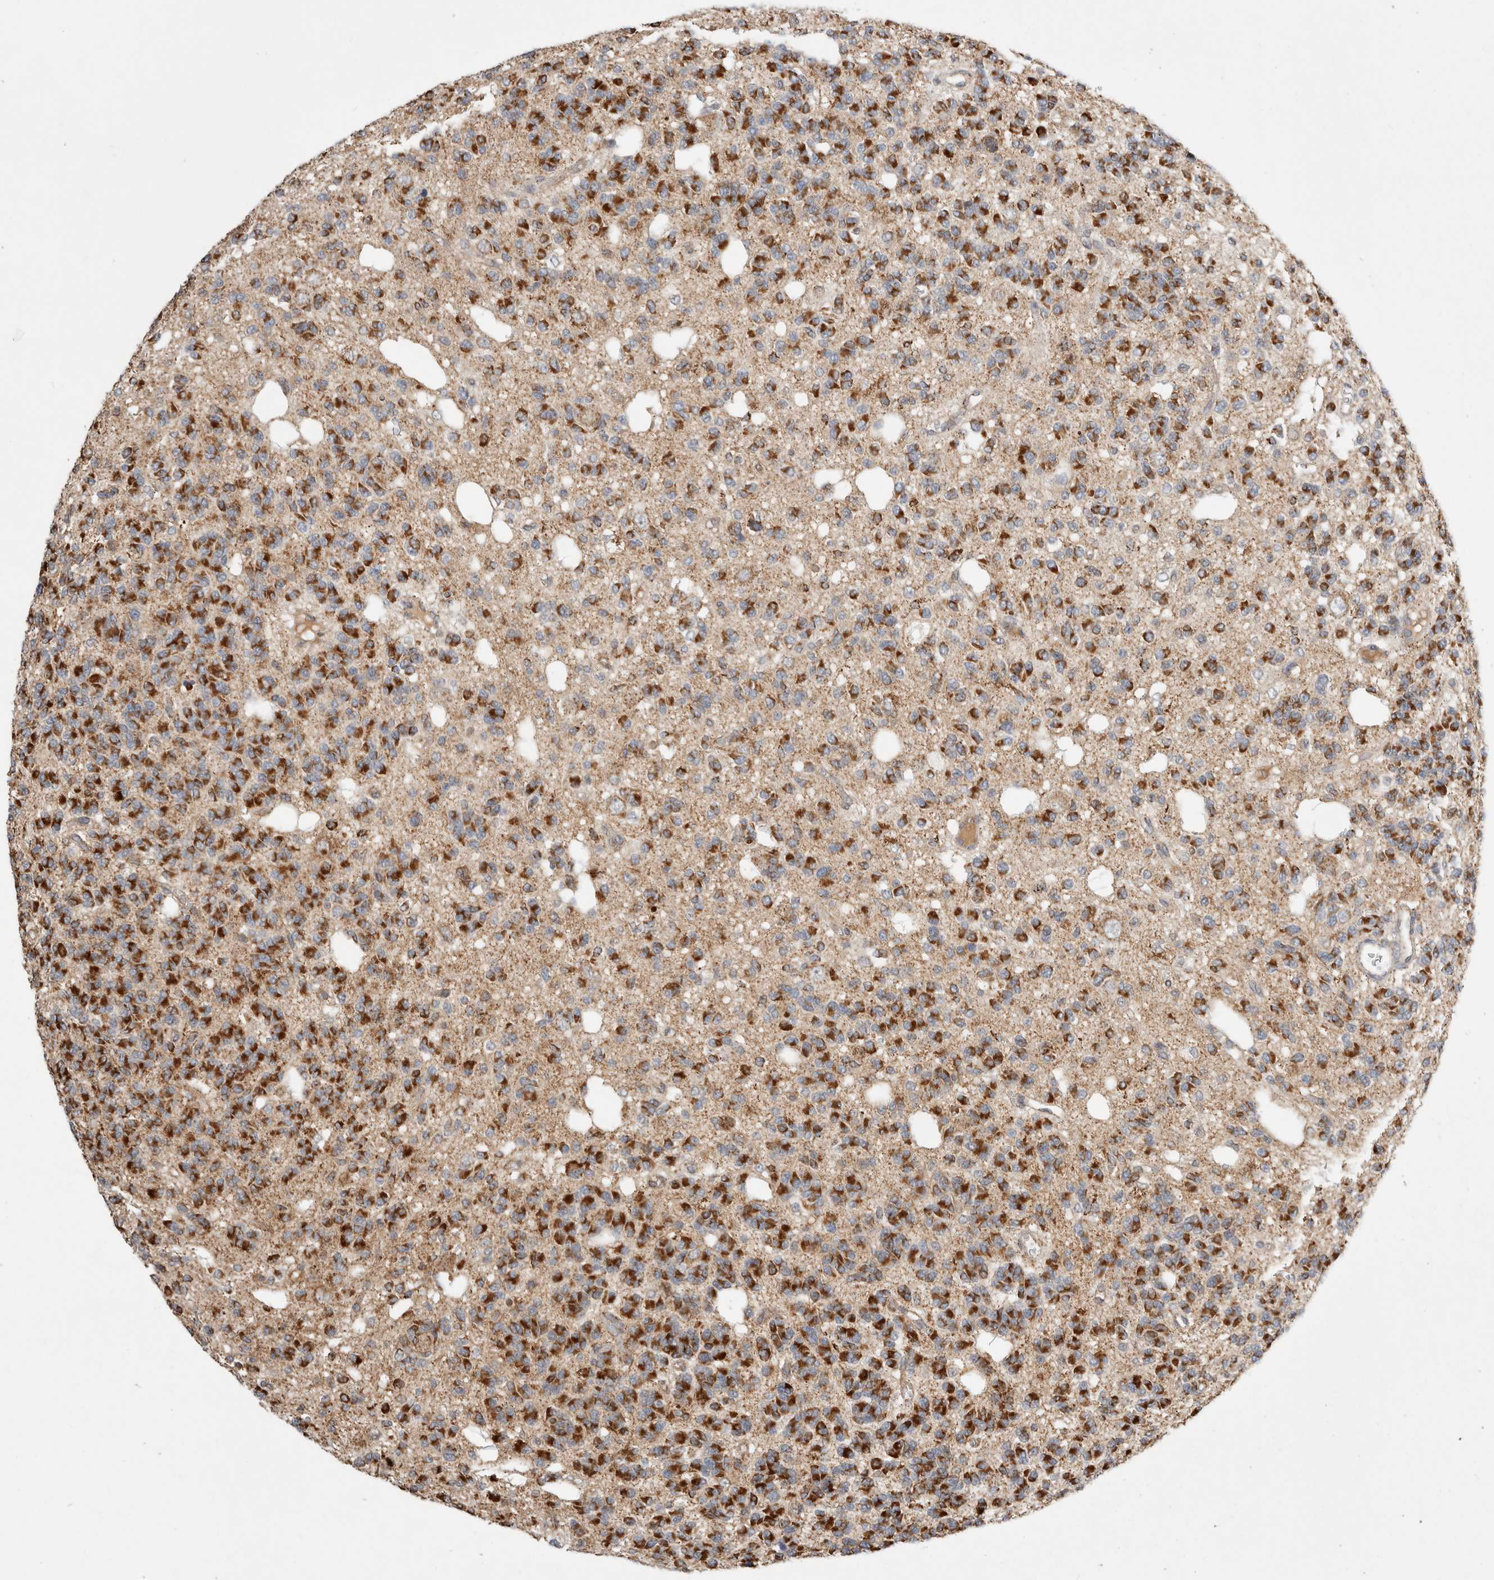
{"staining": {"intensity": "strong", "quantity": ">75%", "location": "cytoplasmic/membranous"}, "tissue": "glioma", "cell_type": "Tumor cells", "image_type": "cancer", "snomed": [{"axis": "morphology", "description": "Glioma, malignant, Low grade"}, {"axis": "topography", "description": "Brain"}], "caption": "Malignant glioma (low-grade) tissue demonstrates strong cytoplasmic/membranous positivity in about >75% of tumor cells, visualized by immunohistochemistry.", "gene": "HROB", "patient": {"sex": "male", "age": 38}}